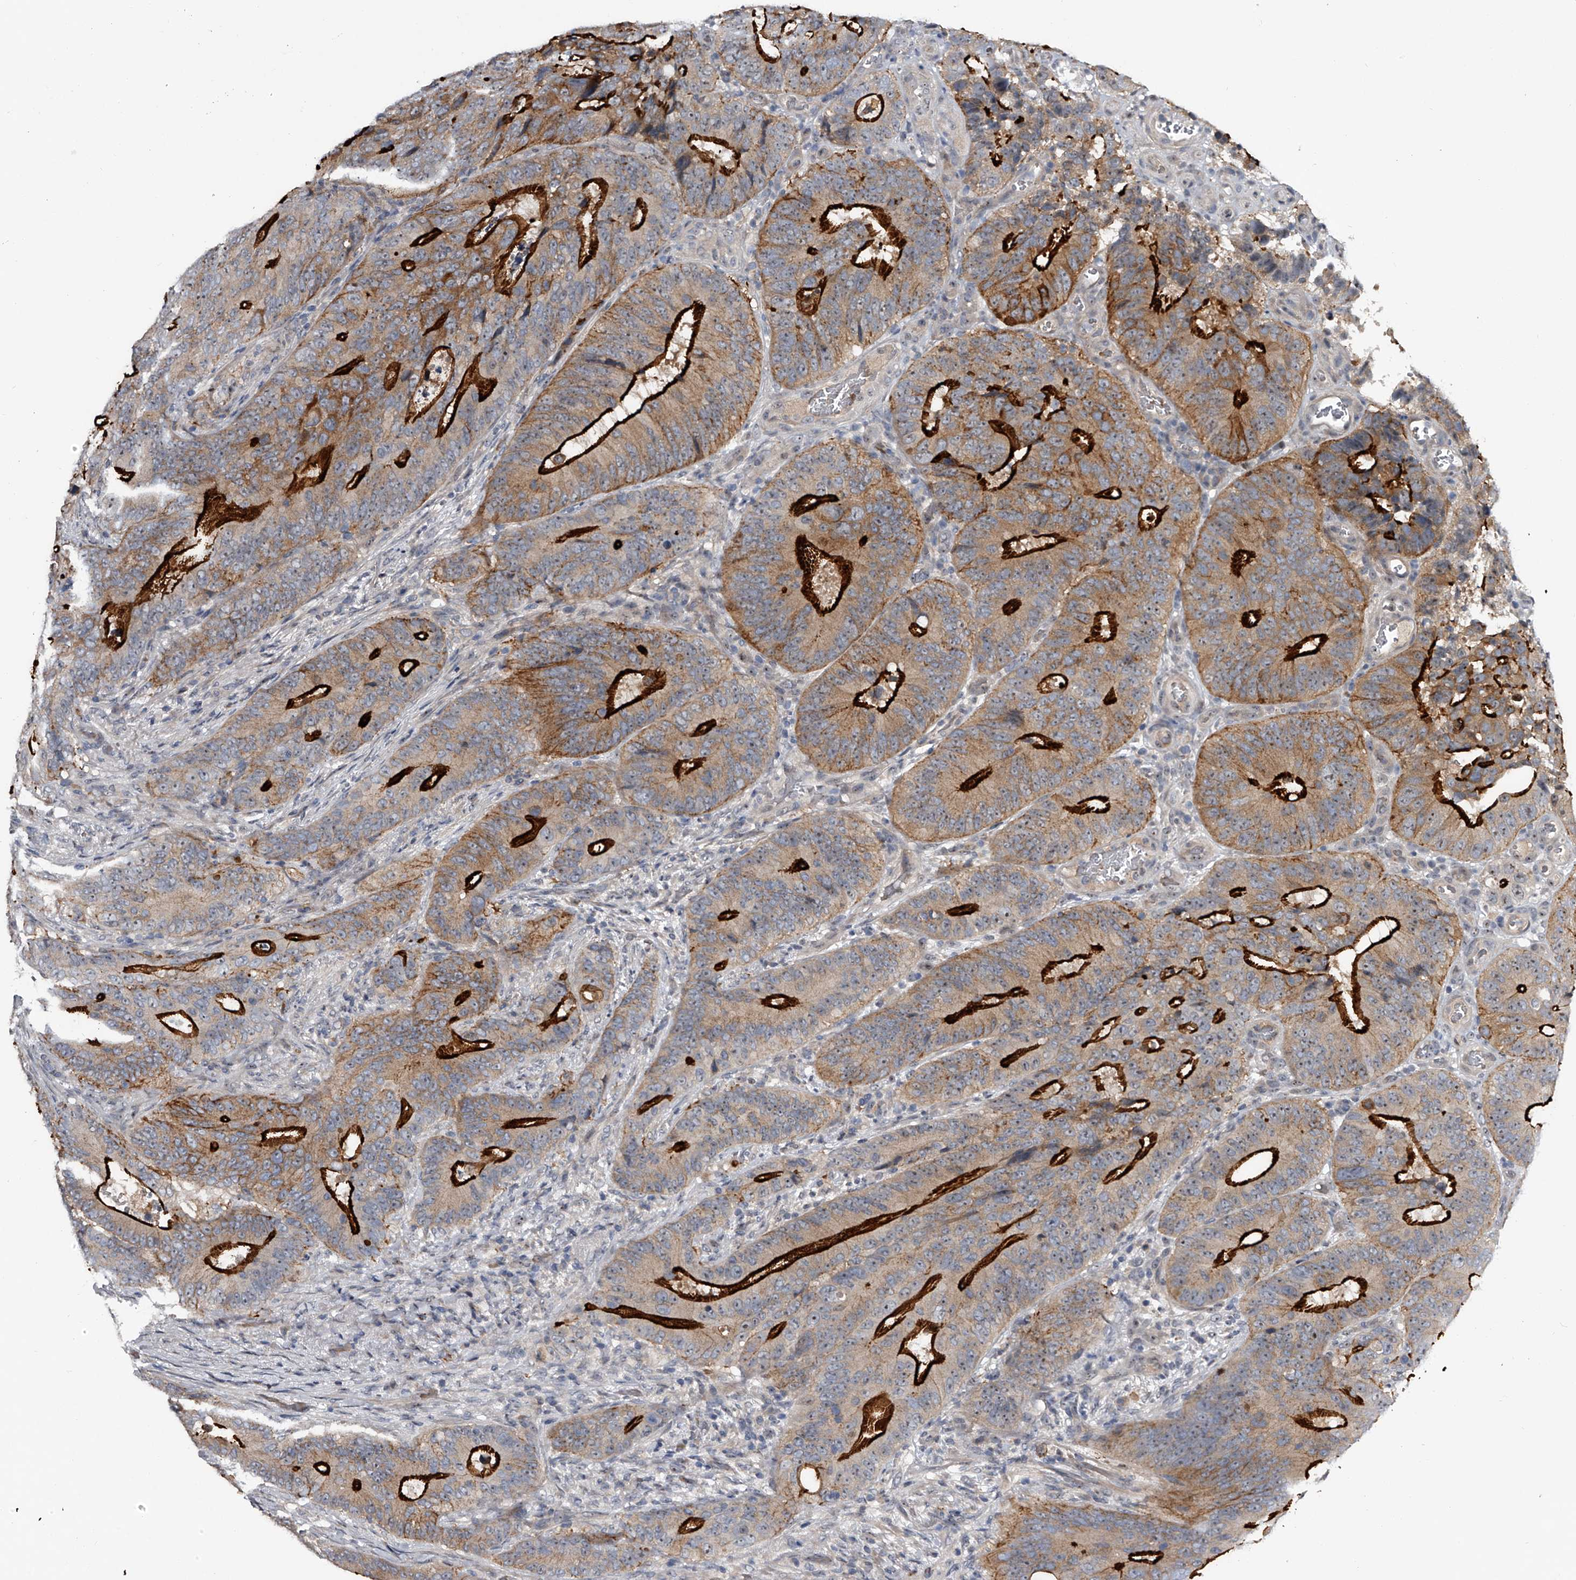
{"staining": {"intensity": "strong", "quantity": "<25%", "location": "cytoplasmic/membranous"}, "tissue": "colorectal cancer", "cell_type": "Tumor cells", "image_type": "cancer", "snomed": [{"axis": "morphology", "description": "Adenocarcinoma, NOS"}, {"axis": "topography", "description": "Colon"}], "caption": "Immunohistochemical staining of human colorectal cancer (adenocarcinoma) shows strong cytoplasmic/membranous protein positivity in about <25% of tumor cells.", "gene": "MDN1", "patient": {"sex": "male", "age": 83}}